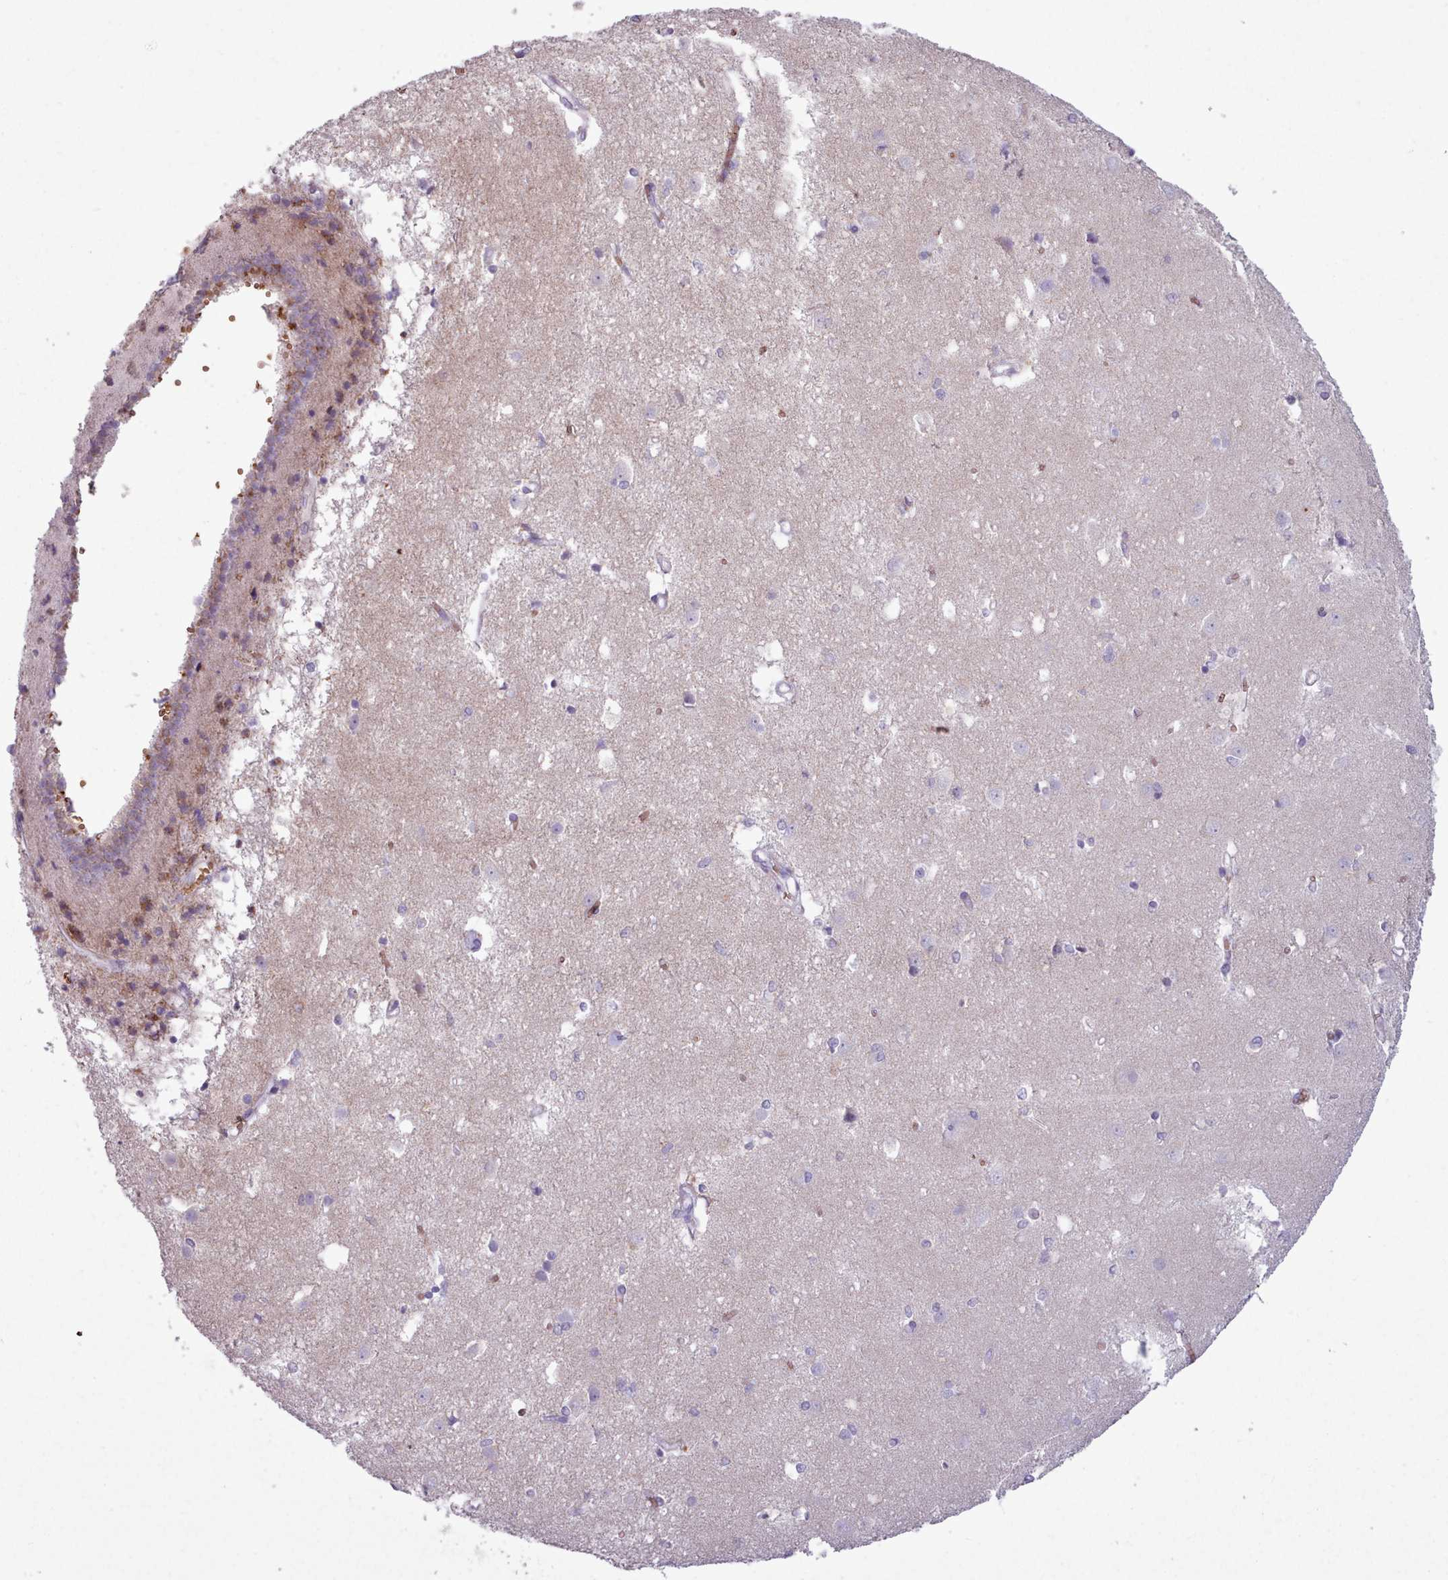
{"staining": {"intensity": "negative", "quantity": "none", "location": "none"}, "tissue": "caudate", "cell_type": "Glial cells", "image_type": "normal", "snomed": [{"axis": "morphology", "description": "Normal tissue, NOS"}, {"axis": "topography", "description": "Lateral ventricle wall"}], "caption": "High power microscopy image of an IHC histopathology image of unremarkable caudate, revealing no significant staining in glial cells.", "gene": "AK4P3", "patient": {"sex": "male", "age": 37}}